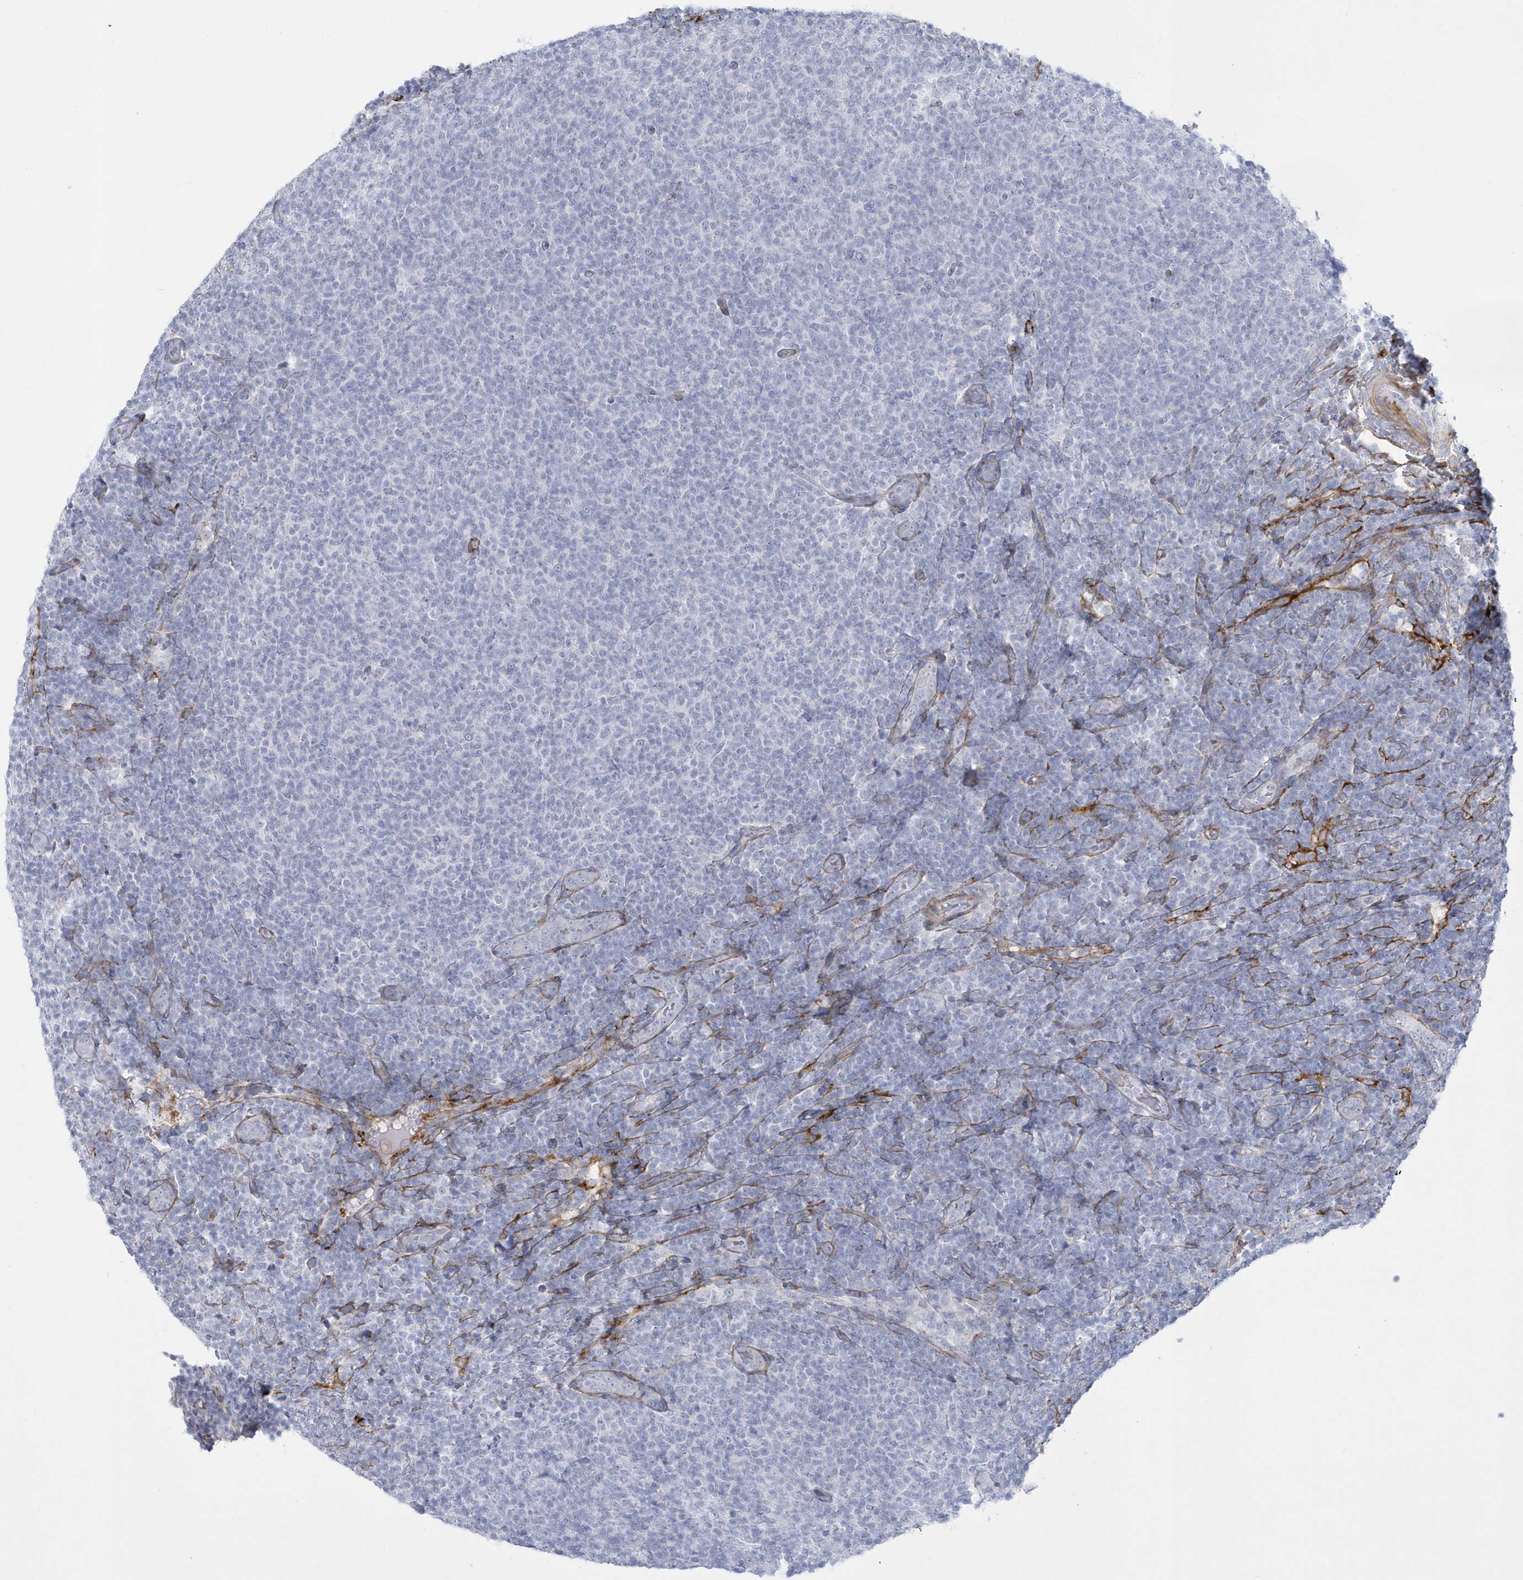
{"staining": {"intensity": "negative", "quantity": "none", "location": "none"}, "tissue": "lymphoma", "cell_type": "Tumor cells", "image_type": "cancer", "snomed": [{"axis": "morphology", "description": "Malignant lymphoma, non-Hodgkin's type, Low grade"}, {"axis": "topography", "description": "Lymph node"}], "caption": "High magnification brightfield microscopy of lymphoma stained with DAB (brown) and counterstained with hematoxylin (blue): tumor cells show no significant positivity.", "gene": "WDR27", "patient": {"sex": "male", "age": 66}}